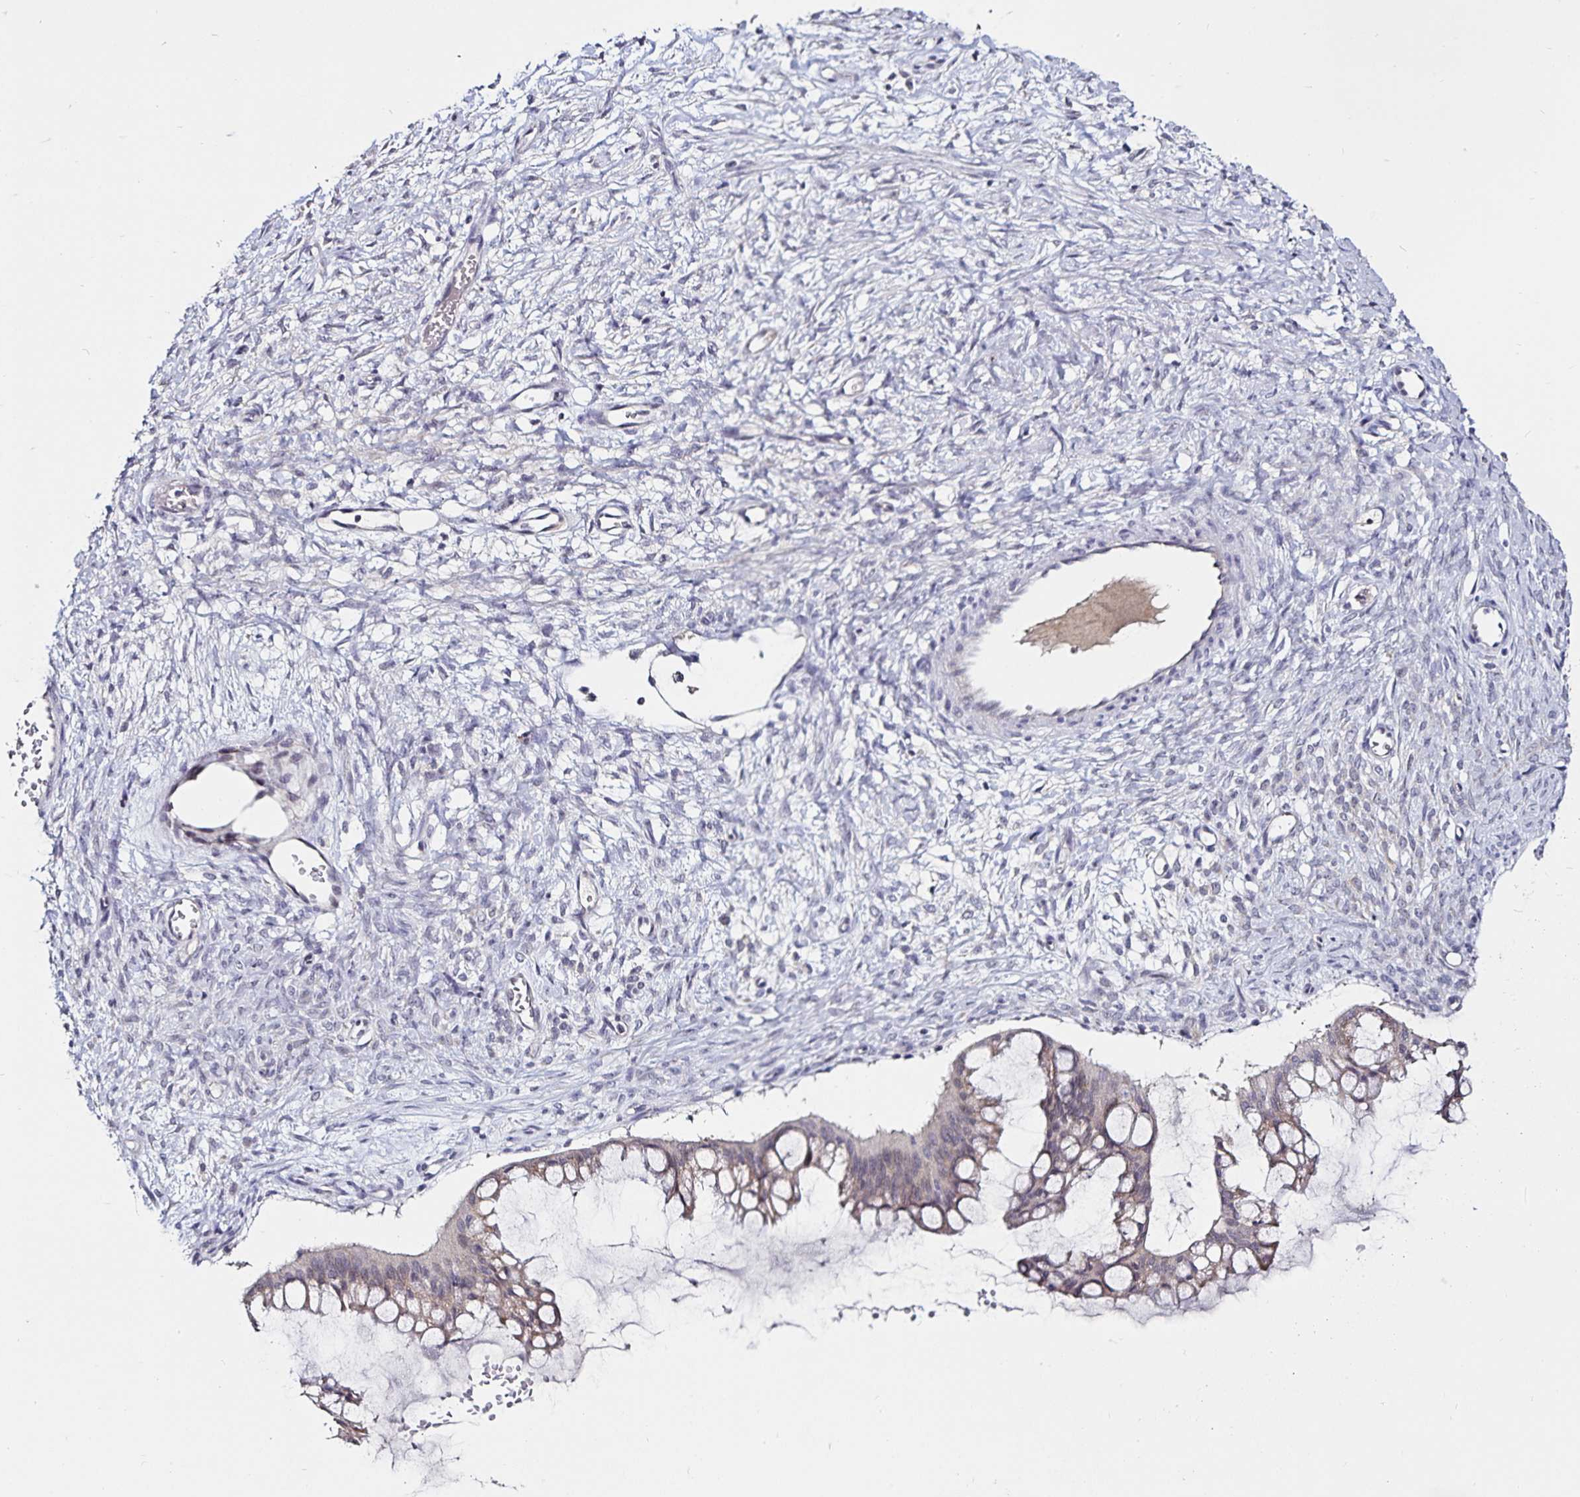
{"staining": {"intensity": "negative", "quantity": "none", "location": "none"}, "tissue": "ovarian cancer", "cell_type": "Tumor cells", "image_type": "cancer", "snomed": [{"axis": "morphology", "description": "Cystadenocarcinoma, mucinous, NOS"}, {"axis": "topography", "description": "Ovary"}], "caption": "This is a micrograph of immunohistochemistry staining of ovarian mucinous cystadenocarcinoma, which shows no expression in tumor cells. The staining was performed using DAB to visualize the protein expression in brown, while the nuclei were stained in blue with hematoxylin (Magnification: 20x).", "gene": "ACSL5", "patient": {"sex": "female", "age": 73}}